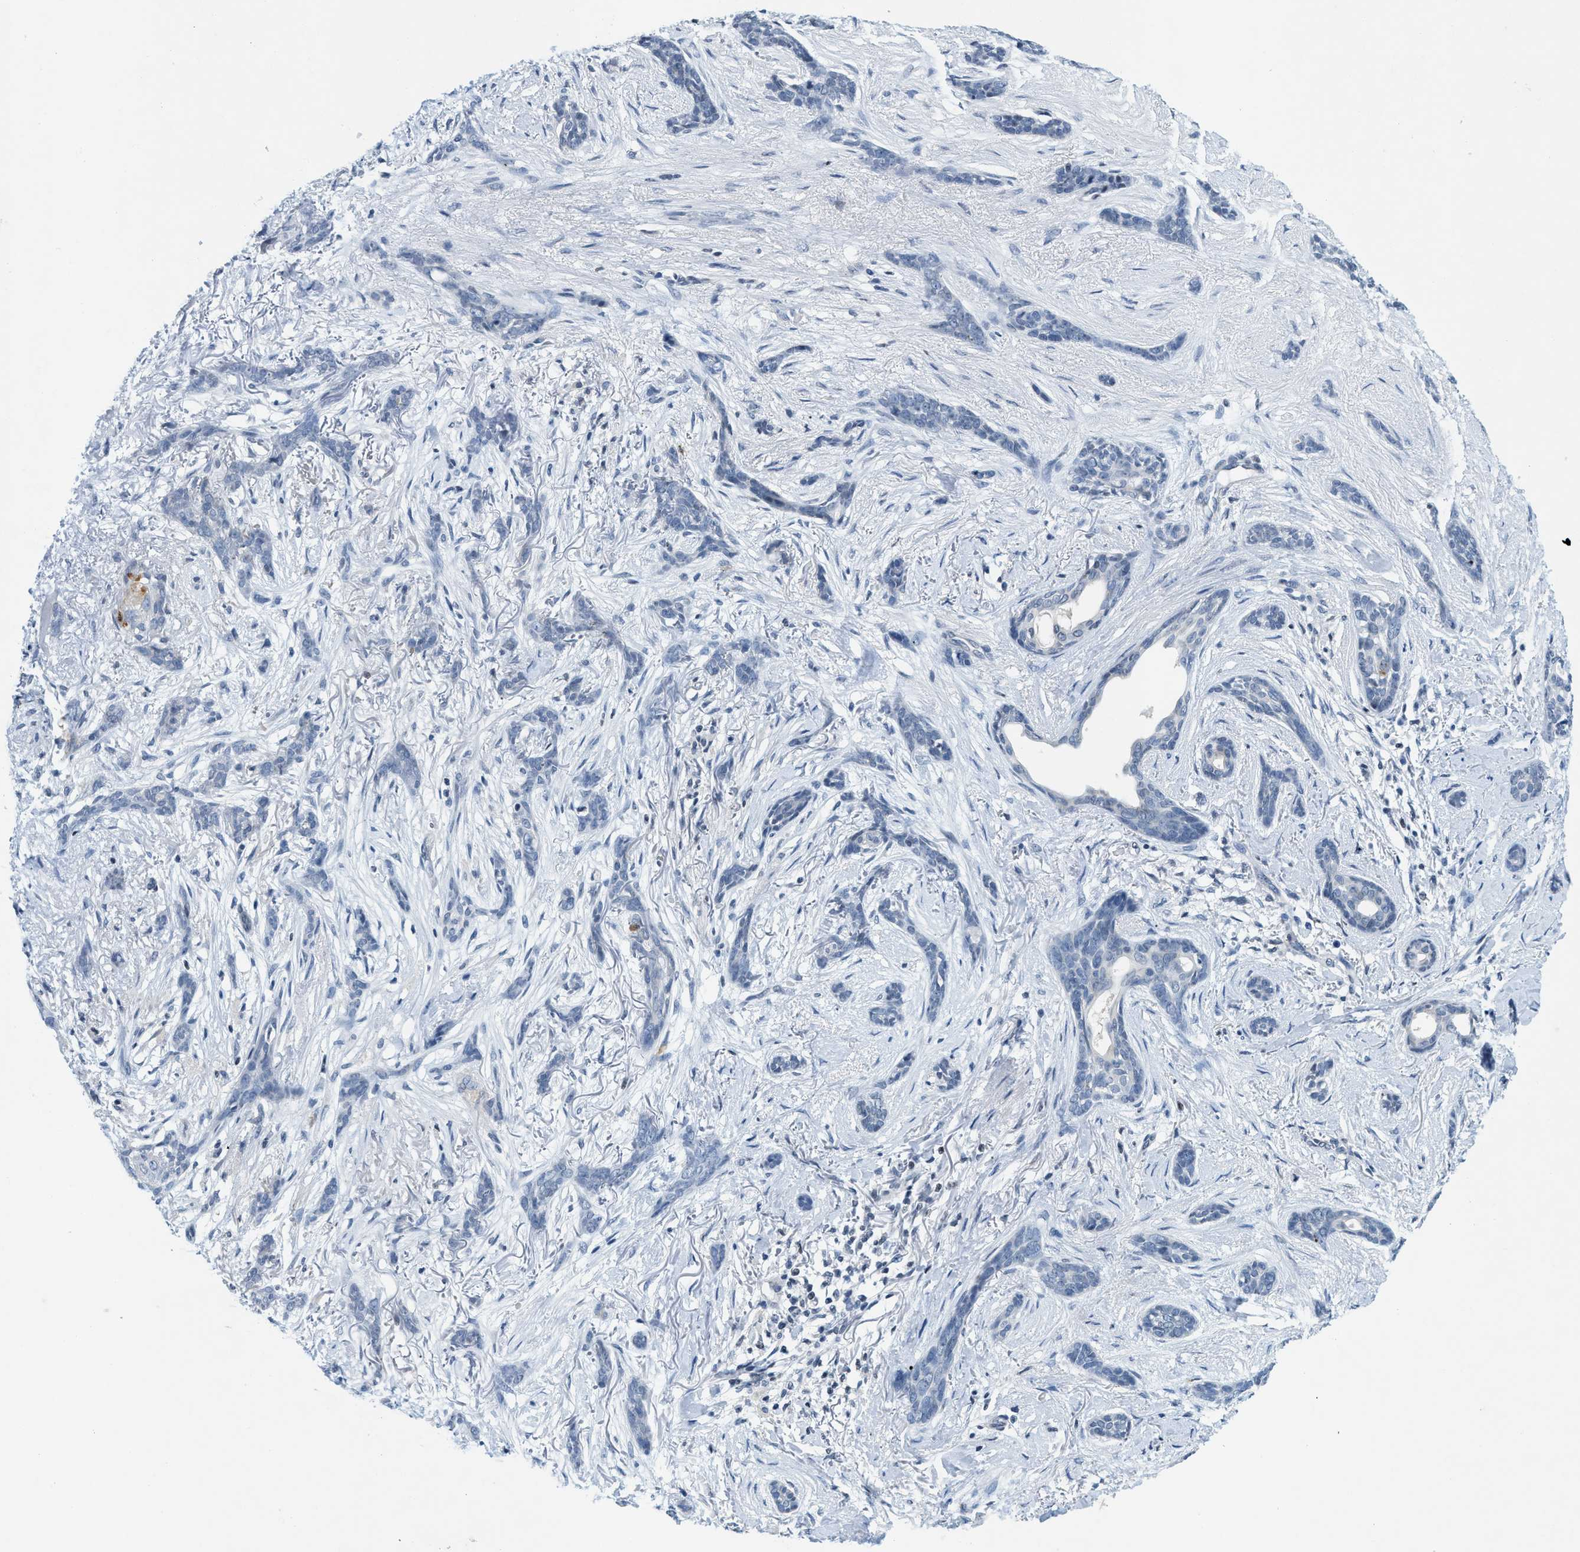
{"staining": {"intensity": "negative", "quantity": "none", "location": "none"}, "tissue": "skin cancer", "cell_type": "Tumor cells", "image_type": "cancer", "snomed": [{"axis": "morphology", "description": "Basal cell carcinoma"}, {"axis": "morphology", "description": "Adnexal tumor, benign"}, {"axis": "topography", "description": "Skin"}], "caption": "IHC photomicrograph of neoplastic tissue: human skin cancer (benign adnexal tumor) stained with DAB exhibits no significant protein staining in tumor cells.", "gene": "UVRAG", "patient": {"sex": "female", "age": 42}}